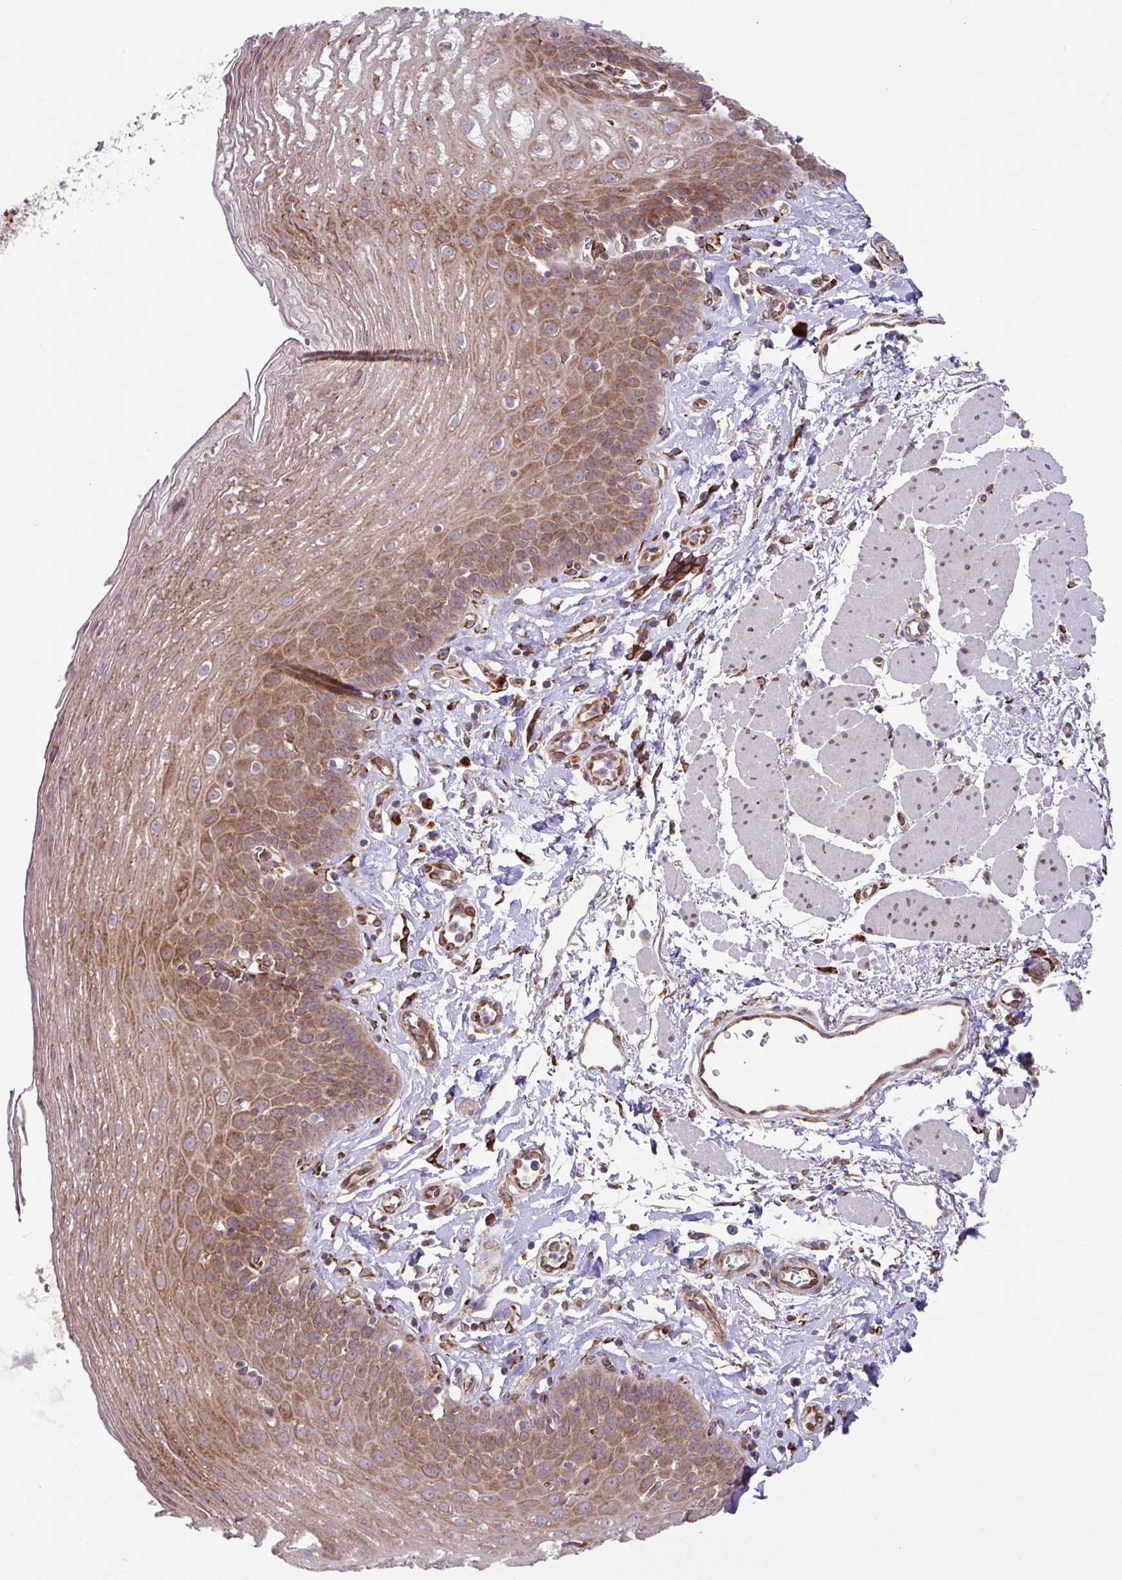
{"staining": {"intensity": "moderate", "quantity": ">75%", "location": "cytoplasmic/membranous"}, "tissue": "esophagus", "cell_type": "Squamous epithelial cells", "image_type": "normal", "snomed": [{"axis": "morphology", "description": "Normal tissue, NOS"}, {"axis": "topography", "description": "Esophagus"}], "caption": "IHC of unremarkable human esophagus exhibits medium levels of moderate cytoplasmic/membranous positivity in about >75% of squamous epithelial cells. (Stains: DAB (3,3'-diaminobenzidine) in brown, nuclei in blue, Microscopy: brightfield microscopy at high magnification).", "gene": "SLC39A7", "patient": {"sex": "female", "age": 81}}